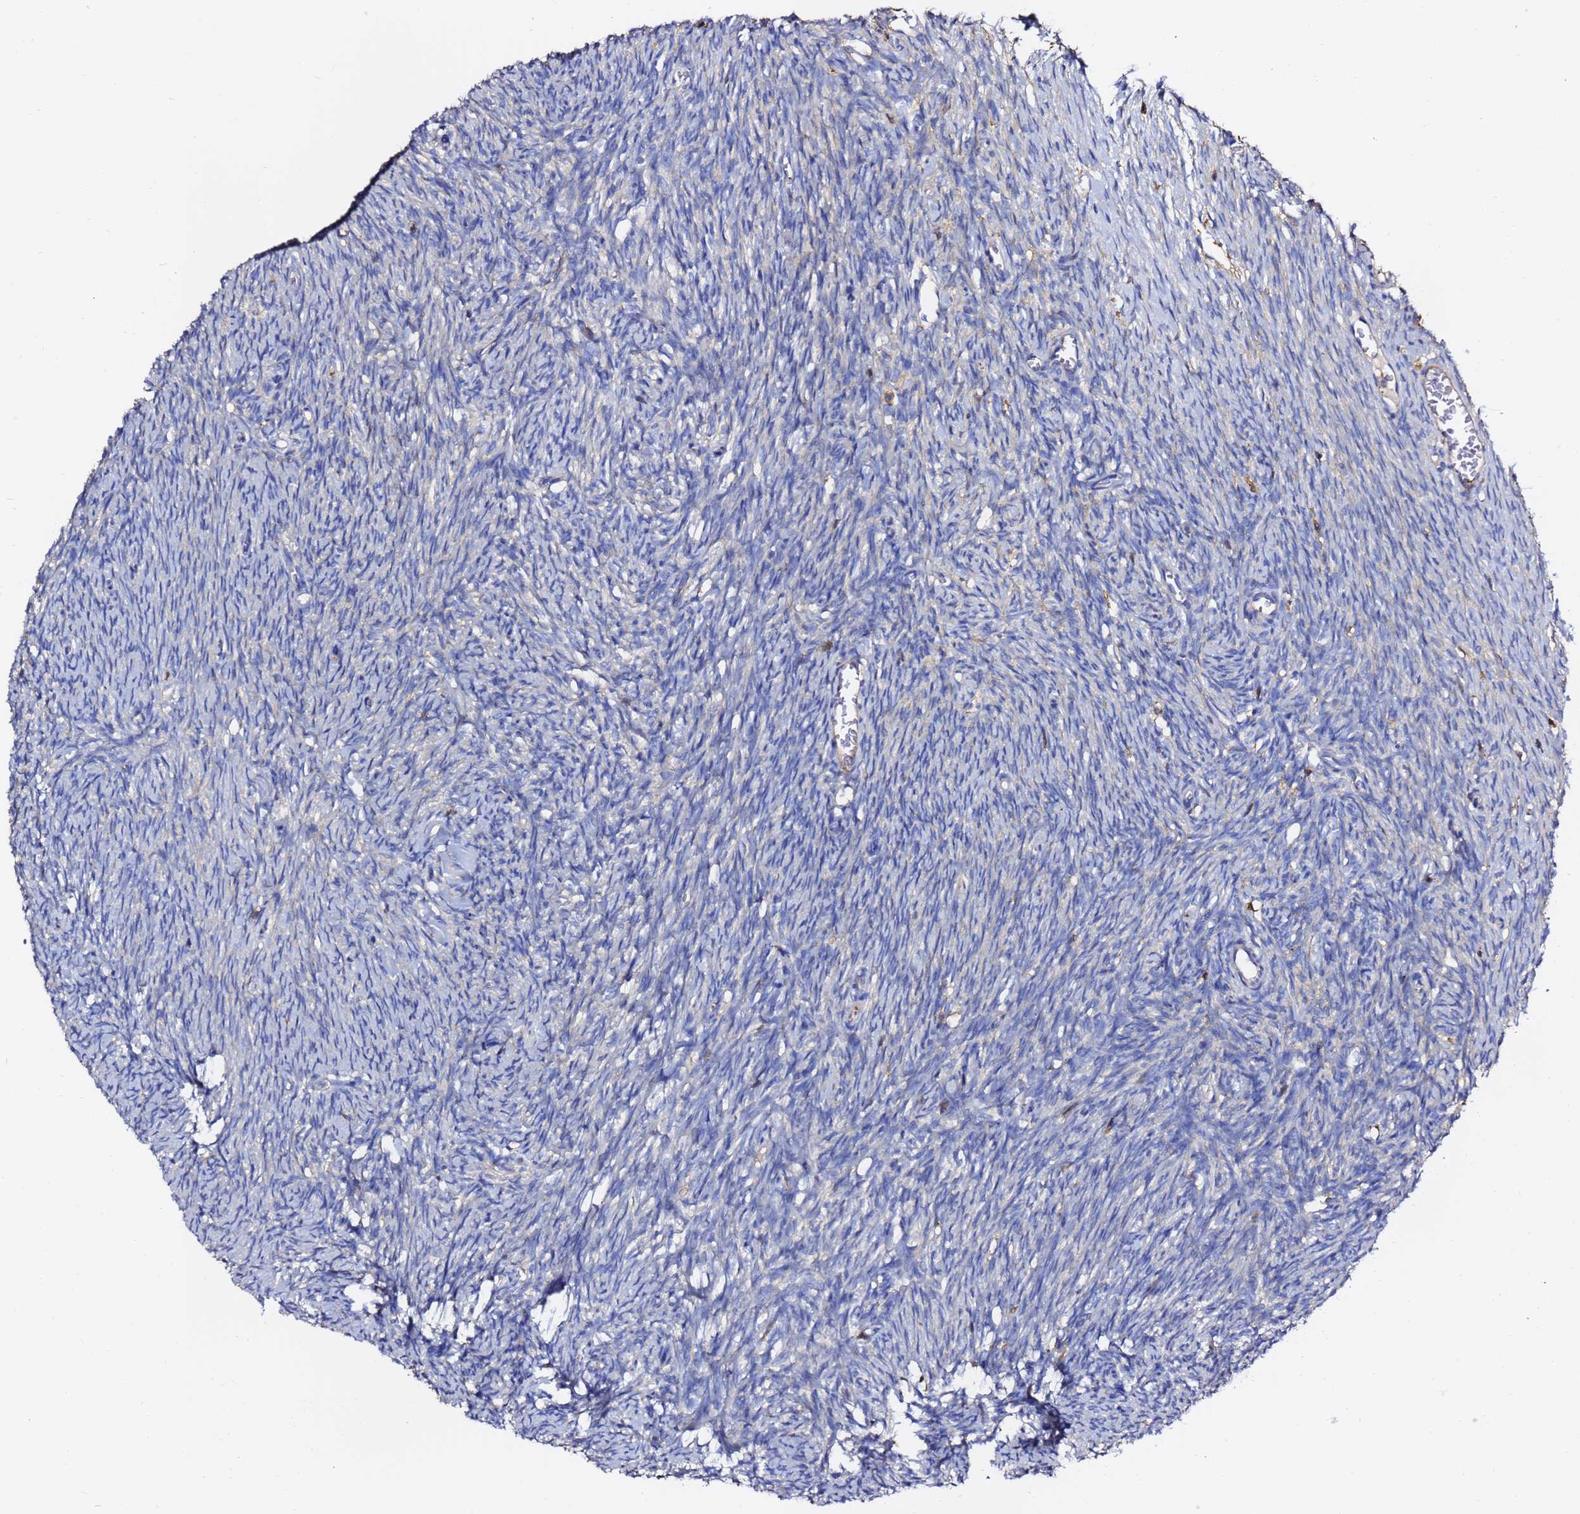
{"staining": {"intensity": "negative", "quantity": "none", "location": "none"}, "tissue": "ovary", "cell_type": "Ovarian stroma cells", "image_type": "normal", "snomed": [{"axis": "morphology", "description": "Normal tissue, NOS"}, {"axis": "topography", "description": "Ovary"}], "caption": "Ovary stained for a protein using immunohistochemistry (IHC) shows no positivity ovarian stroma cells.", "gene": "ACTA1", "patient": {"sex": "female", "age": 44}}